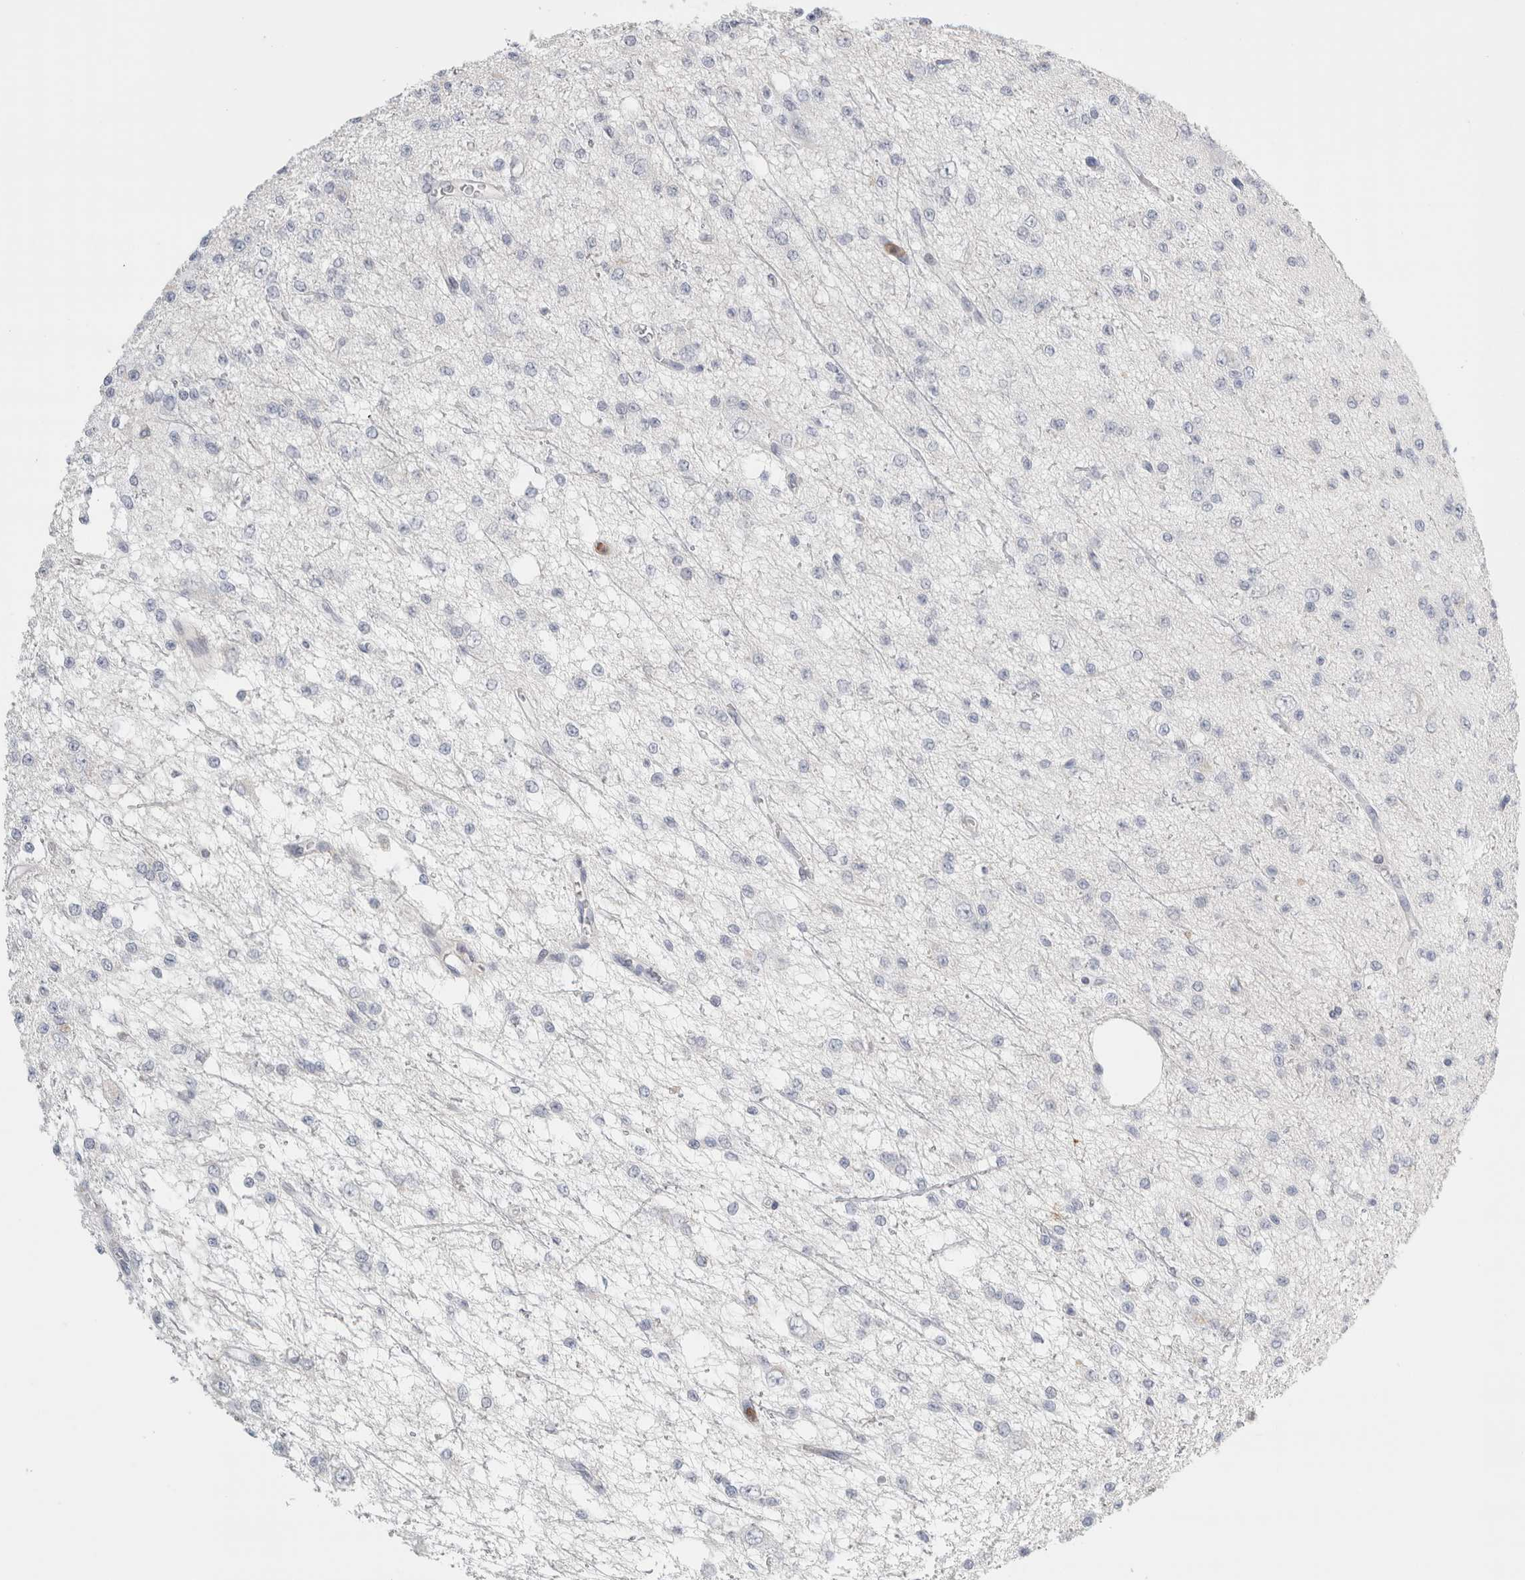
{"staining": {"intensity": "negative", "quantity": "none", "location": "none"}, "tissue": "glioma", "cell_type": "Tumor cells", "image_type": "cancer", "snomed": [{"axis": "morphology", "description": "Glioma, malignant, Low grade"}, {"axis": "topography", "description": "Brain"}], "caption": "This is an immunohistochemistry micrograph of malignant glioma (low-grade). There is no positivity in tumor cells.", "gene": "P2RY2", "patient": {"sex": "male", "age": 38}}